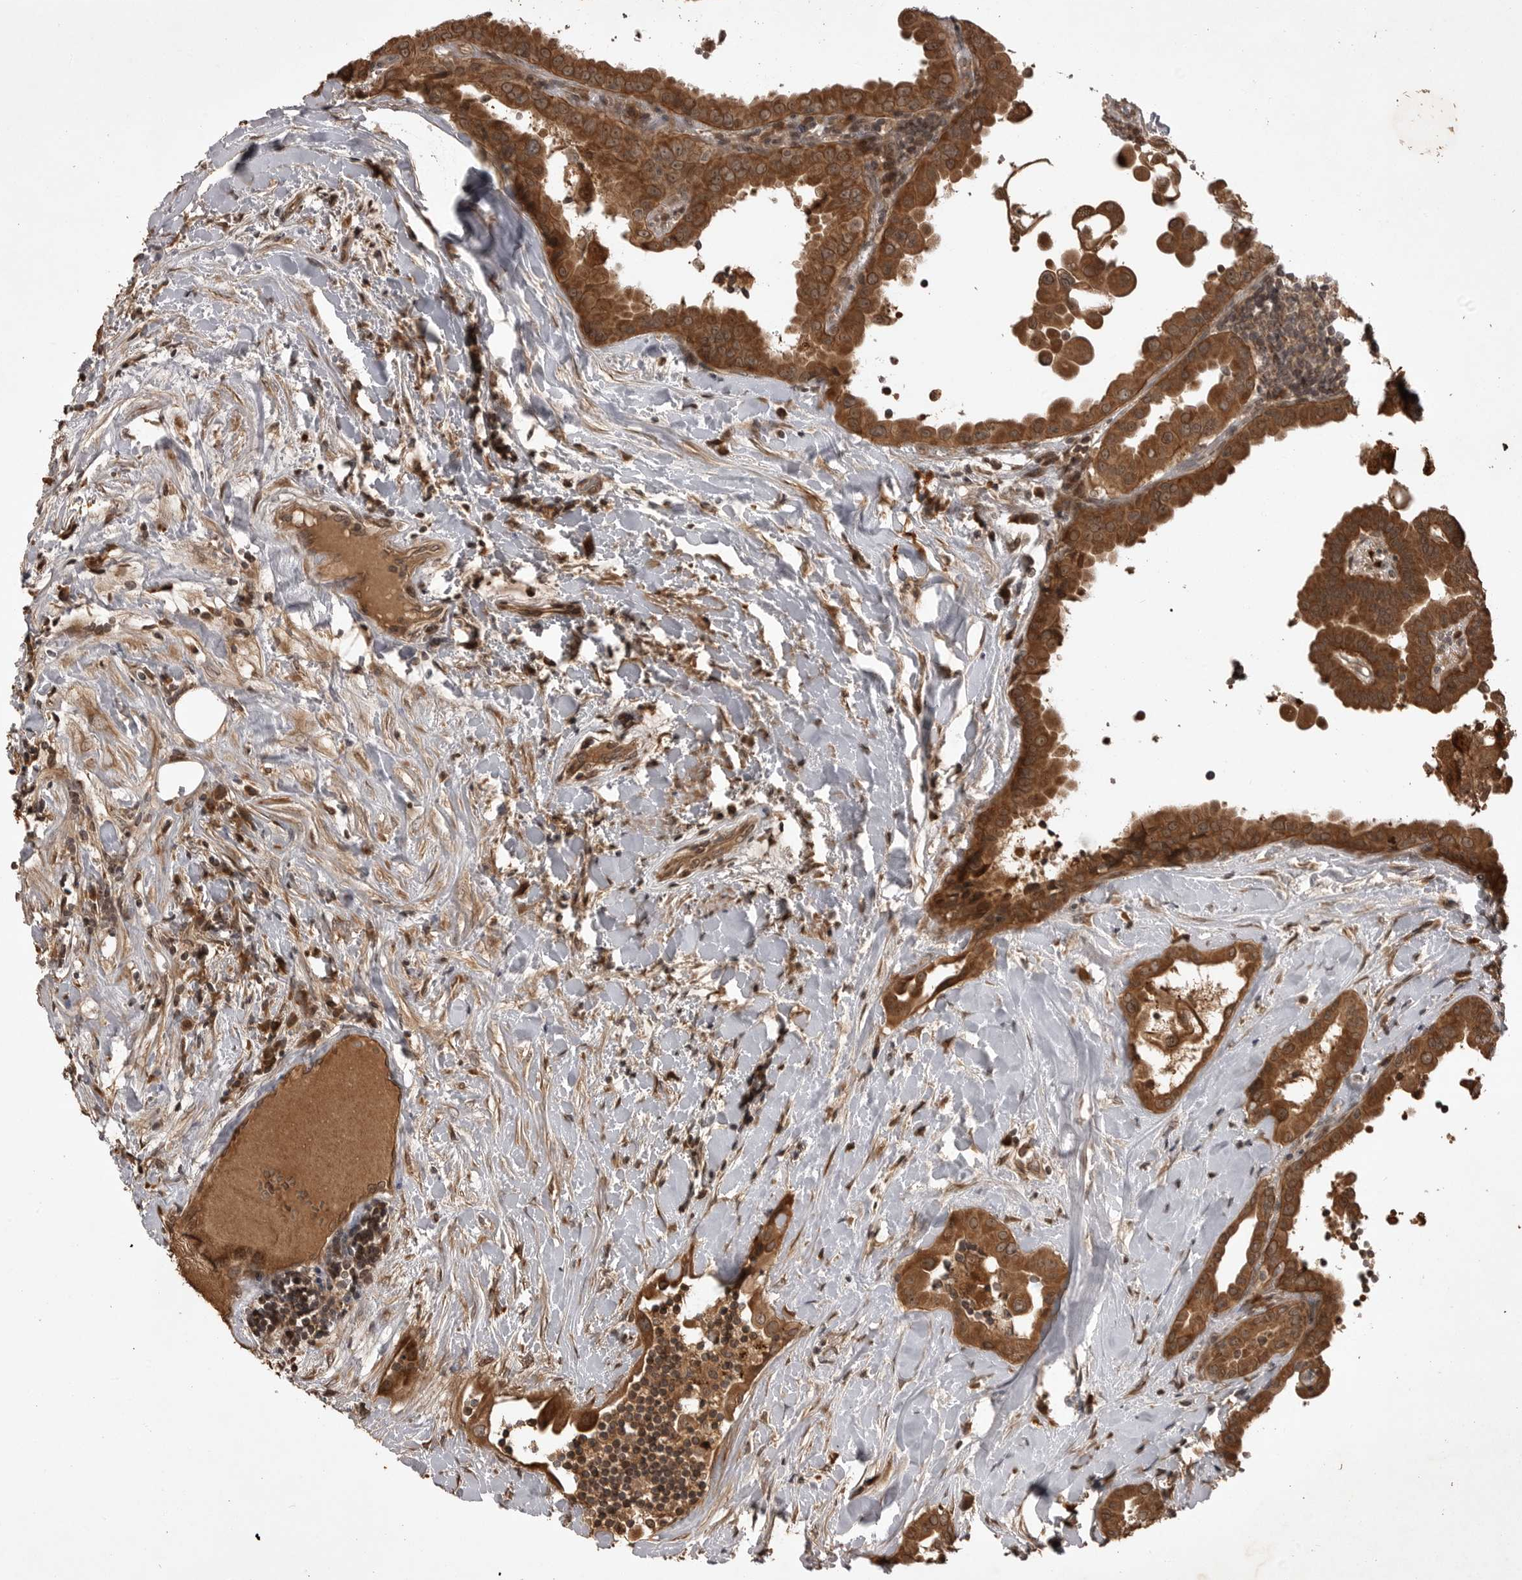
{"staining": {"intensity": "strong", "quantity": ">75%", "location": "cytoplasmic/membranous,nuclear"}, "tissue": "thyroid cancer", "cell_type": "Tumor cells", "image_type": "cancer", "snomed": [{"axis": "morphology", "description": "Papillary adenocarcinoma, NOS"}, {"axis": "topography", "description": "Thyroid gland"}], "caption": "Brown immunohistochemical staining in thyroid papillary adenocarcinoma demonstrates strong cytoplasmic/membranous and nuclear staining in about >75% of tumor cells. Using DAB (brown) and hematoxylin (blue) stains, captured at high magnification using brightfield microscopy.", "gene": "AKAP7", "patient": {"sex": "male", "age": 33}}